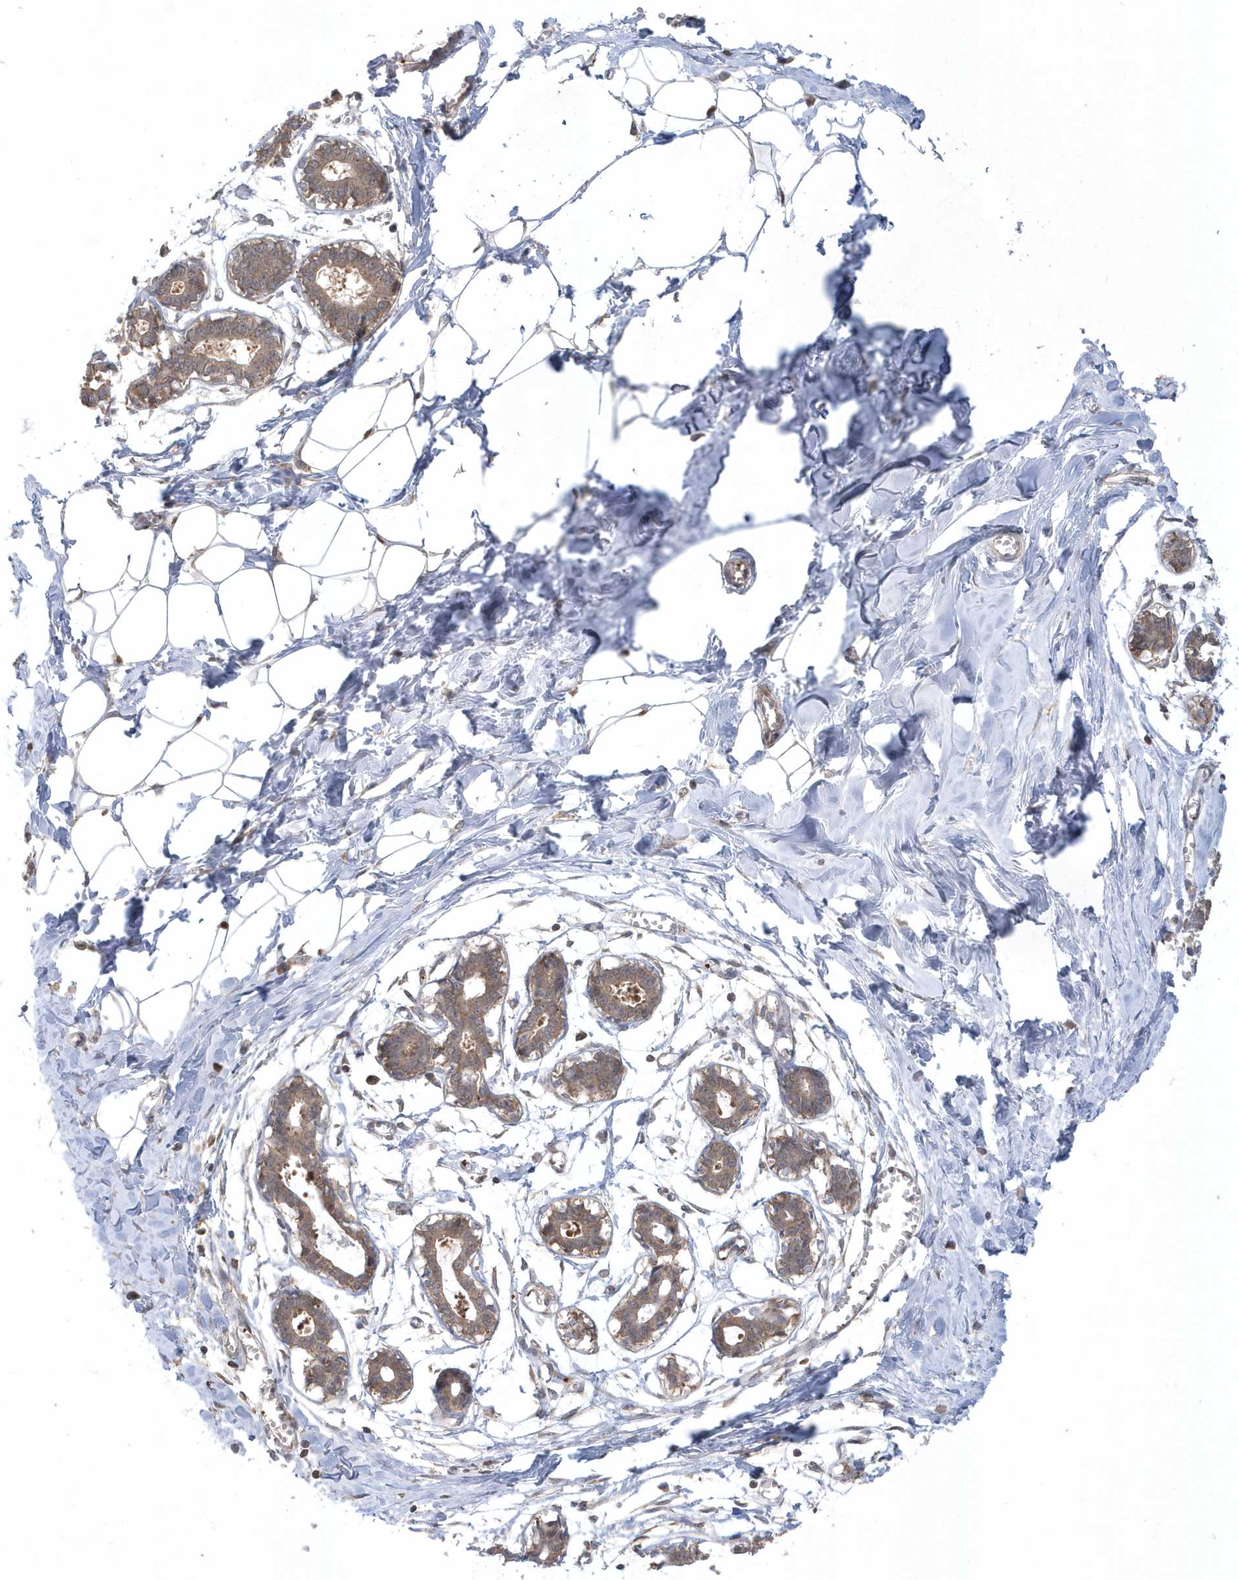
{"staining": {"intensity": "negative", "quantity": "none", "location": "none"}, "tissue": "breast", "cell_type": "Adipocytes", "image_type": "normal", "snomed": [{"axis": "morphology", "description": "Normal tissue, NOS"}, {"axis": "topography", "description": "Breast"}], "caption": "Immunohistochemistry (IHC) of unremarkable human breast reveals no positivity in adipocytes. (DAB (3,3'-diaminobenzidine) IHC with hematoxylin counter stain).", "gene": "ACYP1", "patient": {"sex": "female", "age": 27}}